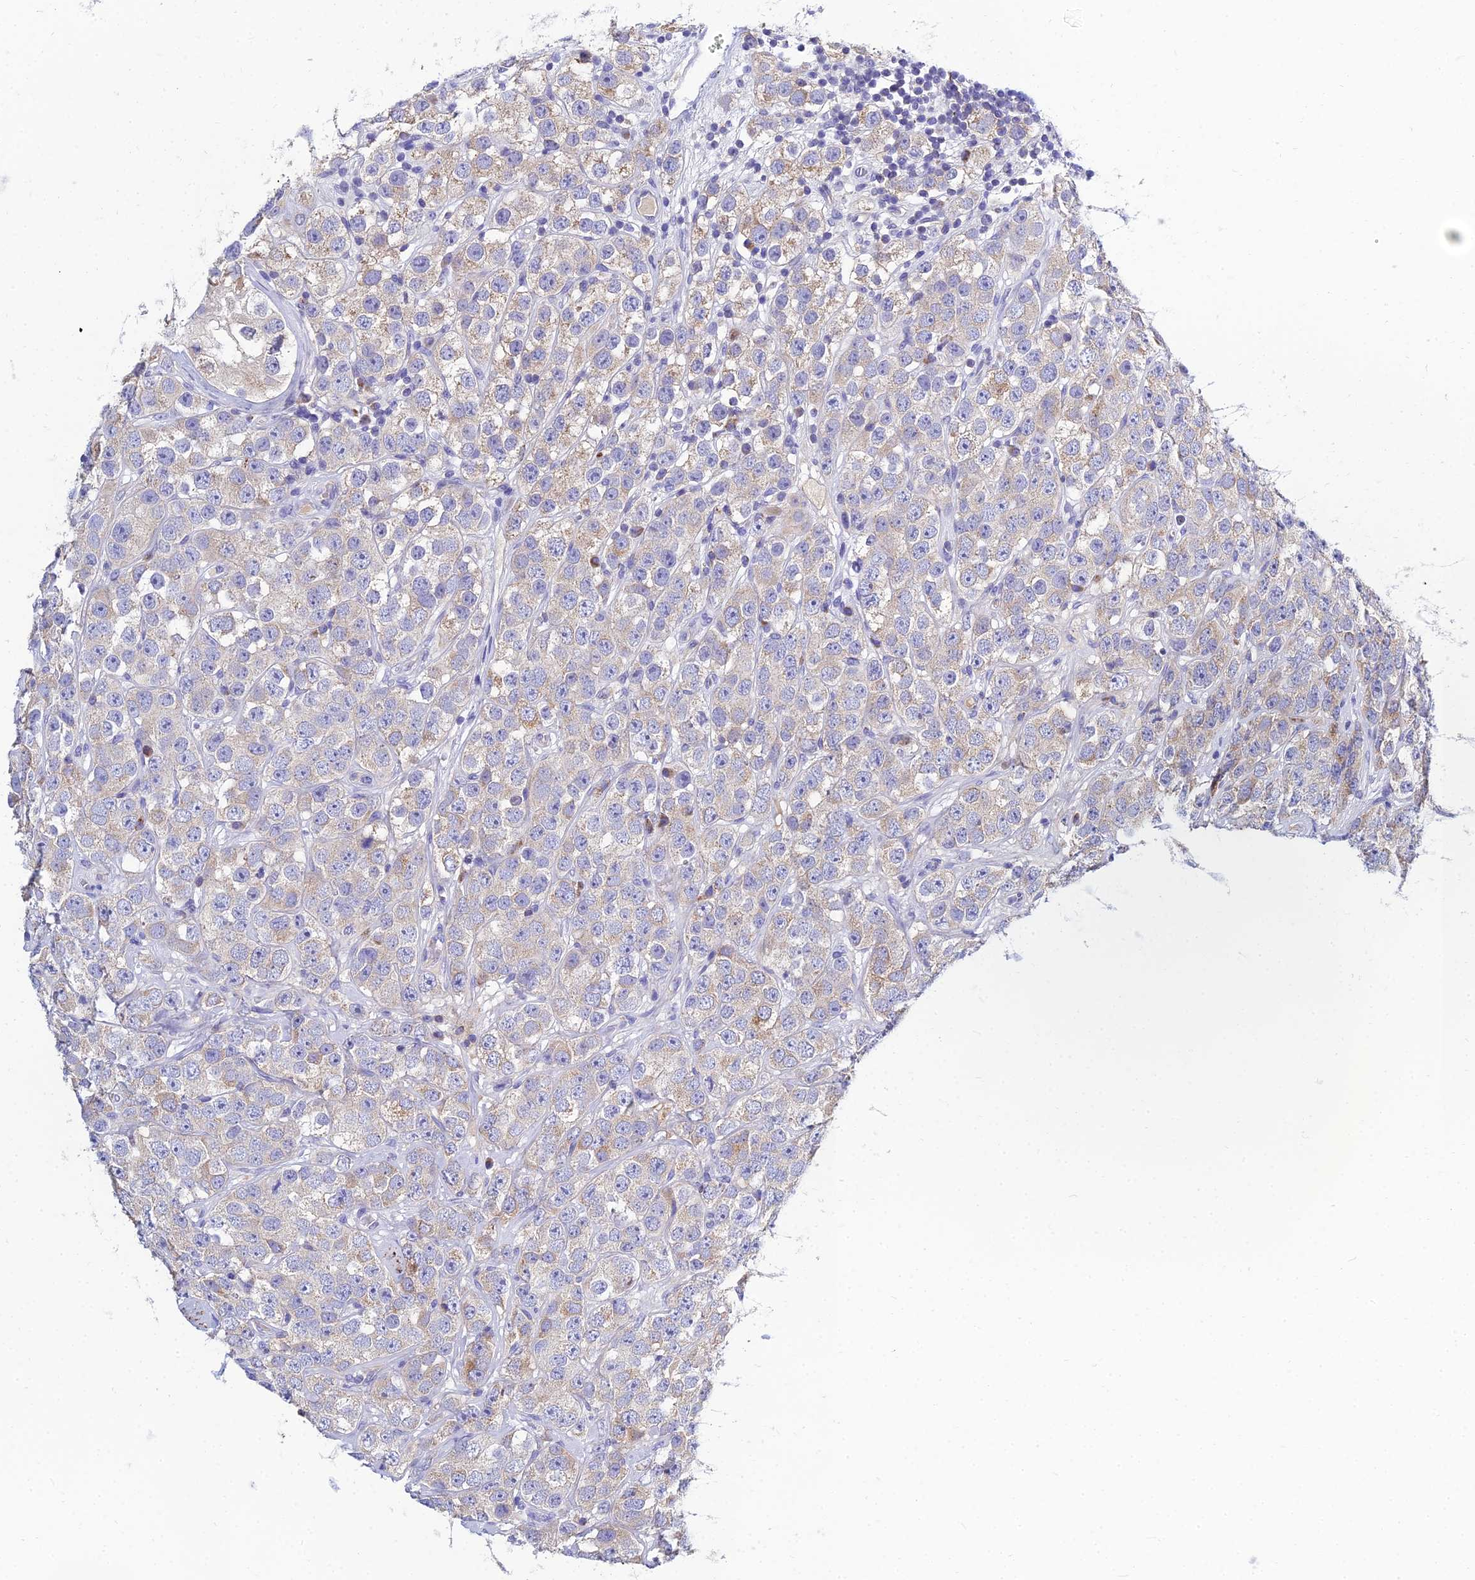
{"staining": {"intensity": "weak", "quantity": "<25%", "location": "cytoplasmic/membranous"}, "tissue": "testis cancer", "cell_type": "Tumor cells", "image_type": "cancer", "snomed": [{"axis": "morphology", "description": "Seminoma, NOS"}, {"axis": "topography", "description": "Testis"}], "caption": "An IHC histopathology image of testis seminoma is shown. There is no staining in tumor cells of testis seminoma. (Brightfield microscopy of DAB immunohistochemistry (IHC) at high magnification).", "gene": "NPY", "patient": {"sex": "male", "age": 28}}